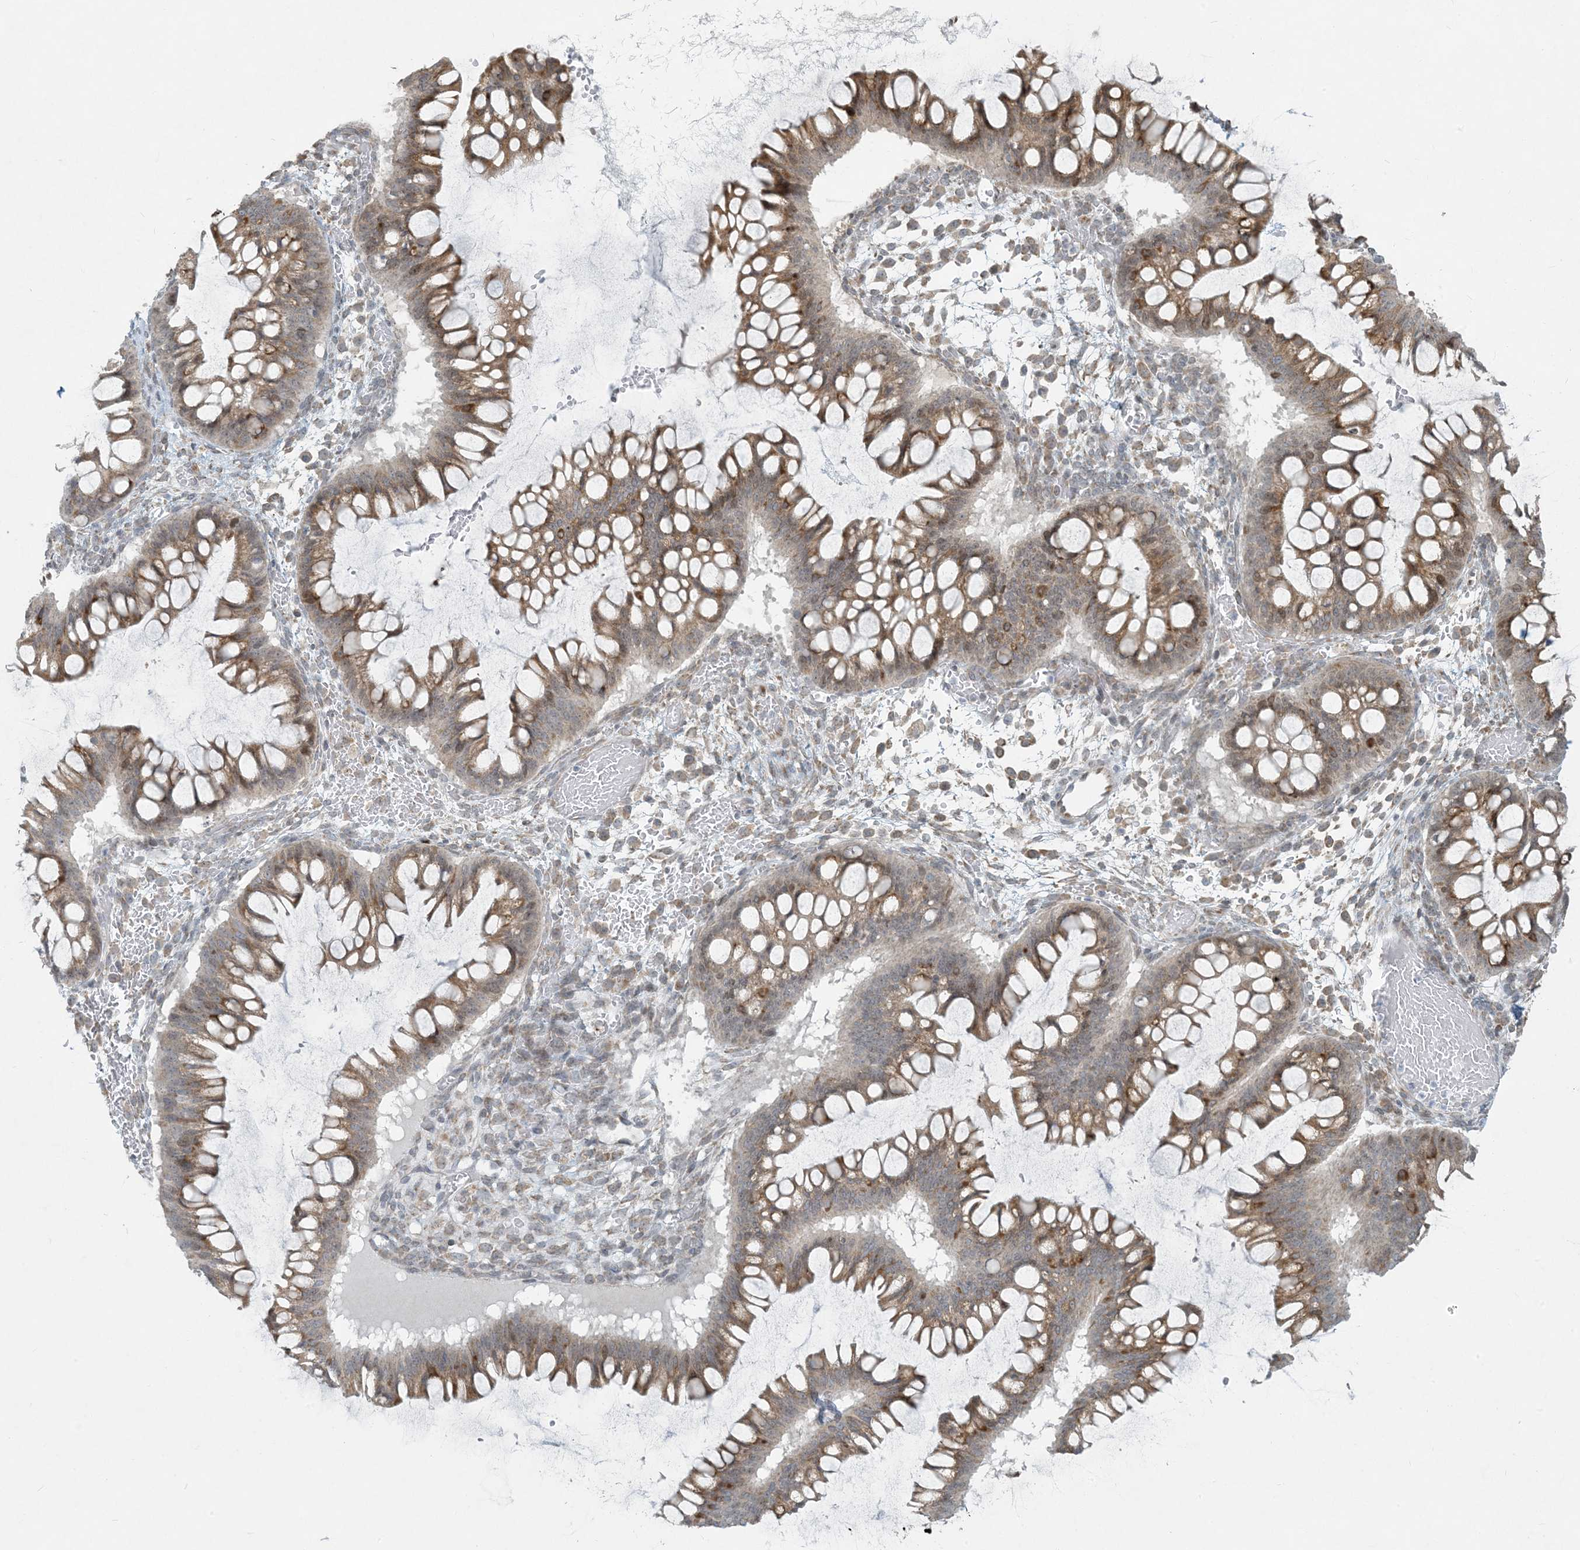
{"staining": {"intensity": "moderate", "quantity": "<25%", "location": "cytoplasmic/membranous,nuclear"}, "tissue": "ovarian cancer", "cell_type": "Tumor cells", "image_type": "cancer", "snomed": [{"axis": "morphology", "description": "Cystadenocarcinoma, mucinous, NOS"}, {"axis": "topography", "description": "Ovary"}], "caption": "Protein staining of mucinous cystadenocarcinoma (ovarian) tissue demonstrates moderate cytoplasmic/membranous and nuclear expression in about <25% of tumor cells.", "gene": "HACL1", "patient": {"sex": "female", "age": 73}}